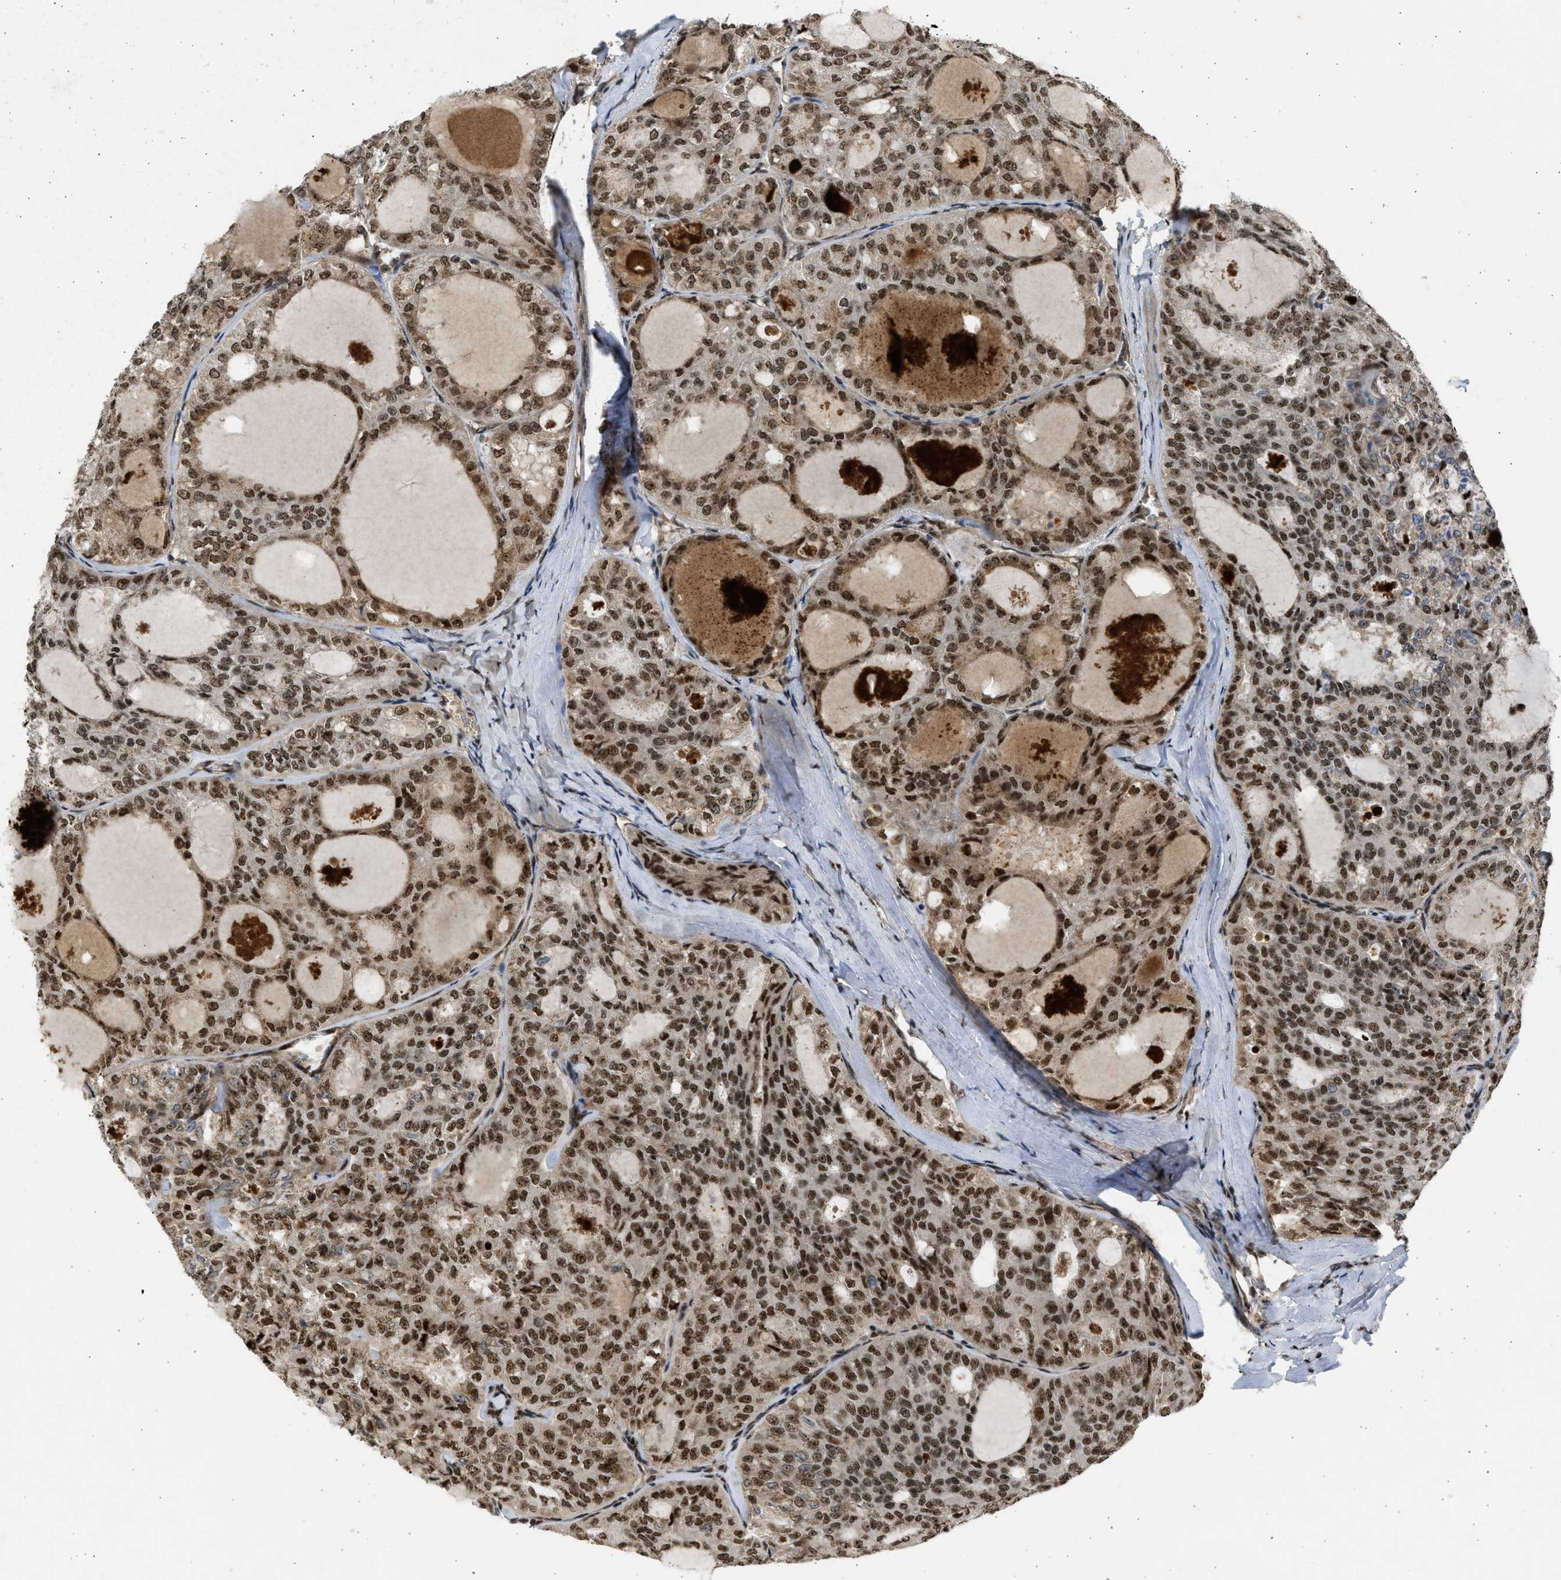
{"staining": {"intensity": "strong", "quantity": ">75%", "location": "cytoplasmic/membranous,nuclear"}, "tissue": "thyroid cancer", "cell_type": "Tumor cells", "image_type": "cancer", "snomed": [{"axis": "morphology", "description": "Follicular adenoma carcinoma, NOS"}, {"axis": "topography", "description": "Thyroid gland"}], "caption": "Strong cytoplasmic/membranous and nuclear expression is present in approximately >75% of tumor cells in thyroid cancer.", "gene": "TFDP2", "patient": {"sex": "male", "age": 75}}